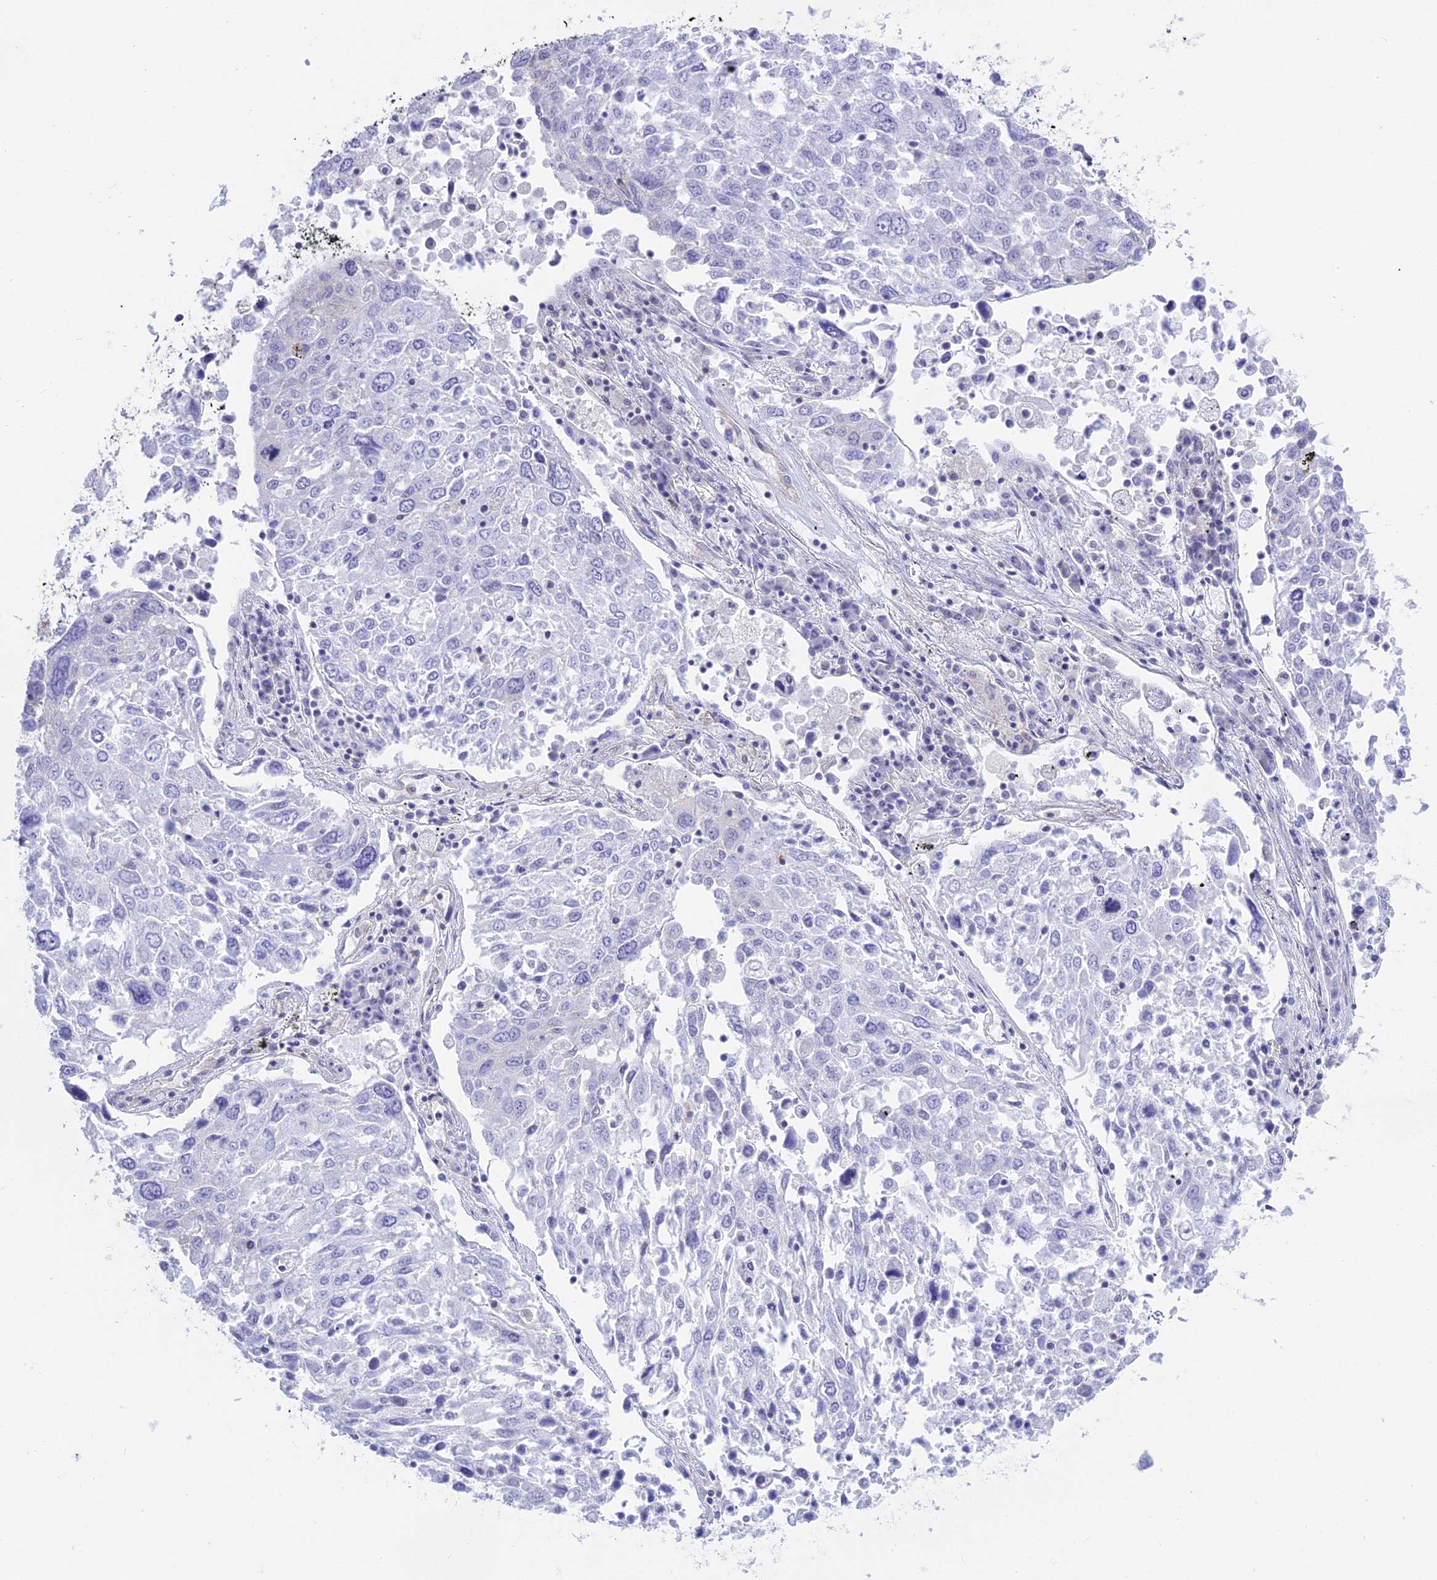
{"staining": {"intensity": "negative", "quantity": "none", "location": "none"}, "tissue": "lung cancer", "cell_type": "Tumor cells", "image_type": "cancer", "snomed": [{"axis": "morphology", "description": "Squamous cell carcinoma, NOS"}, {"axis": "topography", "description": "Lung"}], "caption": "This micrograph is of lung cancer stained with IHC to label a protein in brown with the nuclei are counter-stained blue. There is no staining in tumor cells.", "gene": "AHCYL1", "patient": {"sex": "male", "age": 65}}